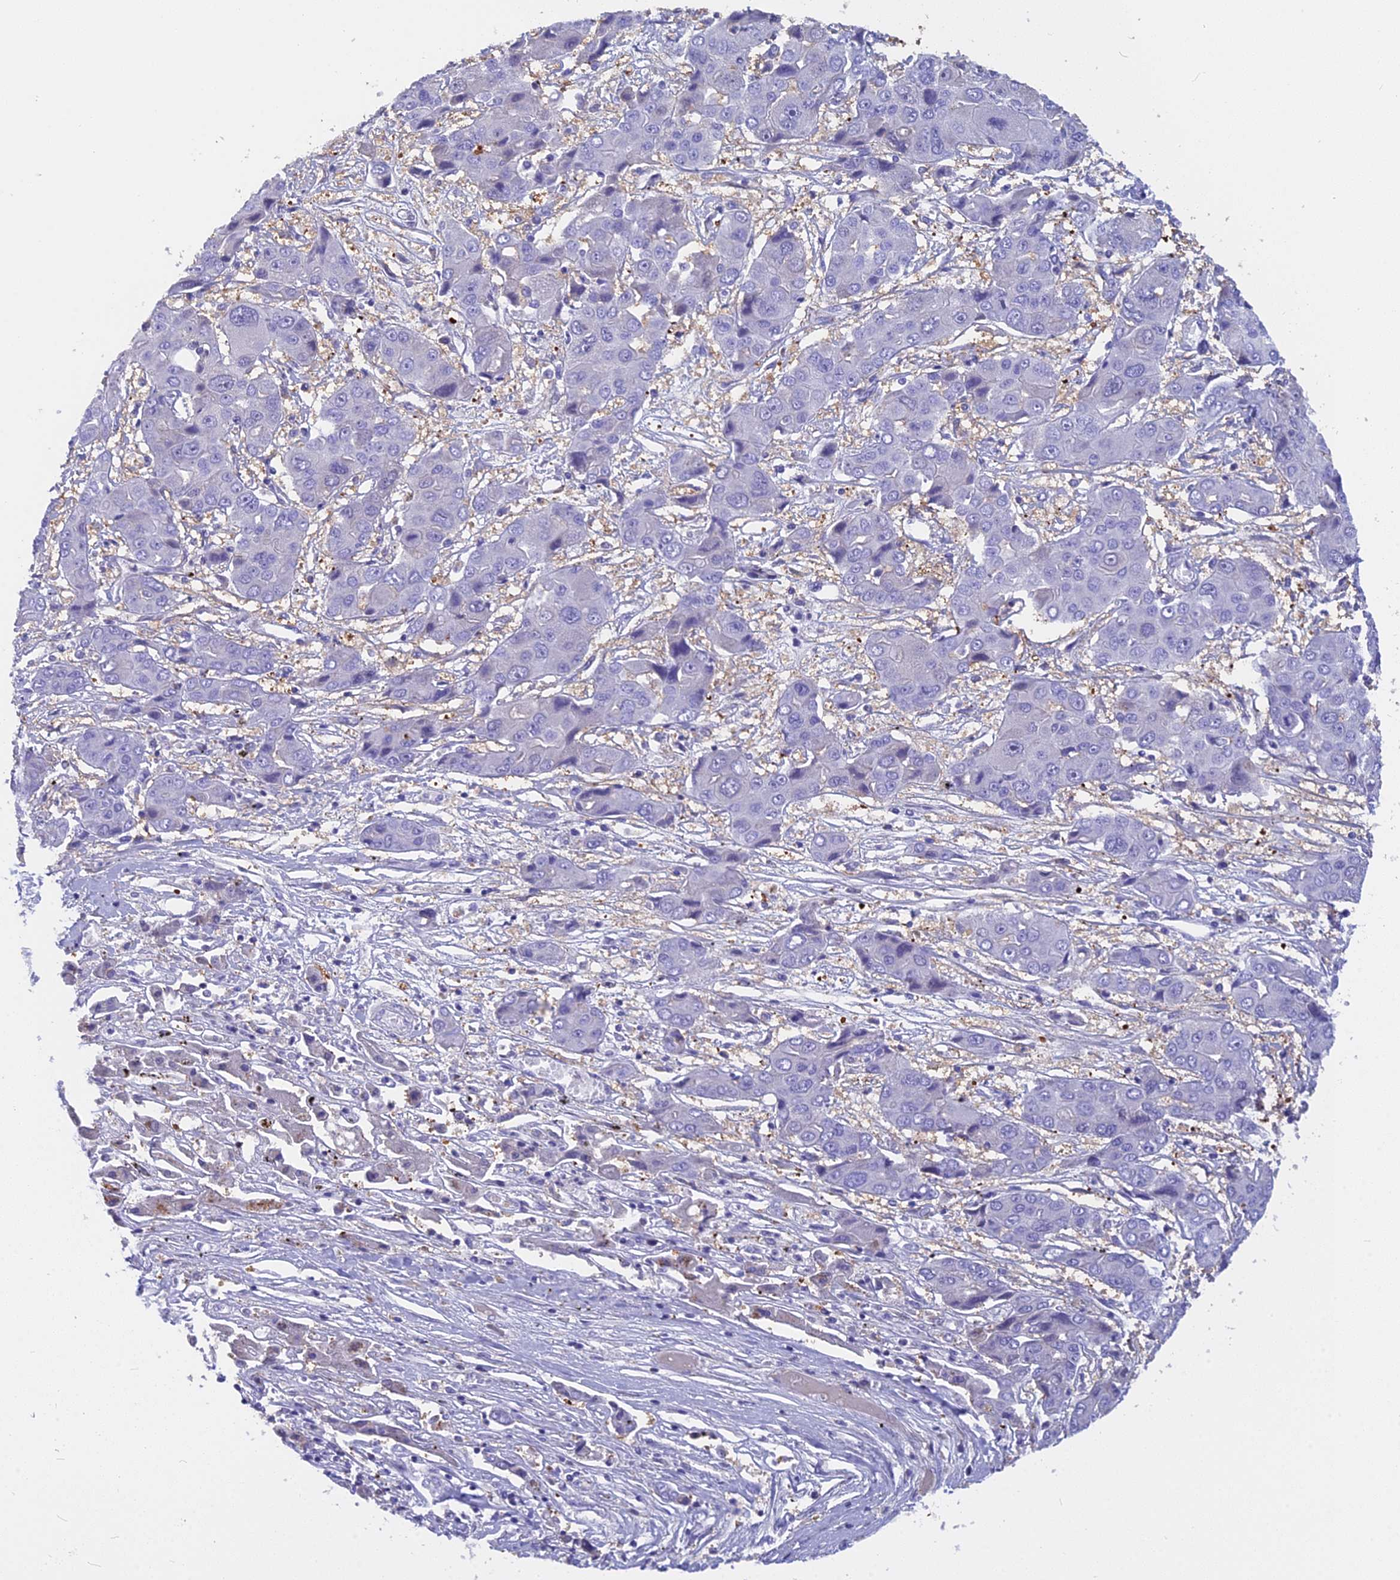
{"staining": {"intensity": "negative", "quantity": "none", "location": "none"}, "tissue": "liver cancer", "cell_type": "Tumor cells", "image_type": "cancer", "snomed": [{"axis": "morphology", "description": "Cholangiocarcinoma"}, {"axis": "topography", "description": "Liver"}], "caption": "An immunohistochemistry (IHC) photomicrograph of liver cancer (cholangiocarcinoma) is shown. There is no staining in tumor cells of liver cancer (cholangiocarcinoma).", "gene": "NKPD1", "patient": {"sex": "male", "age": 67}}